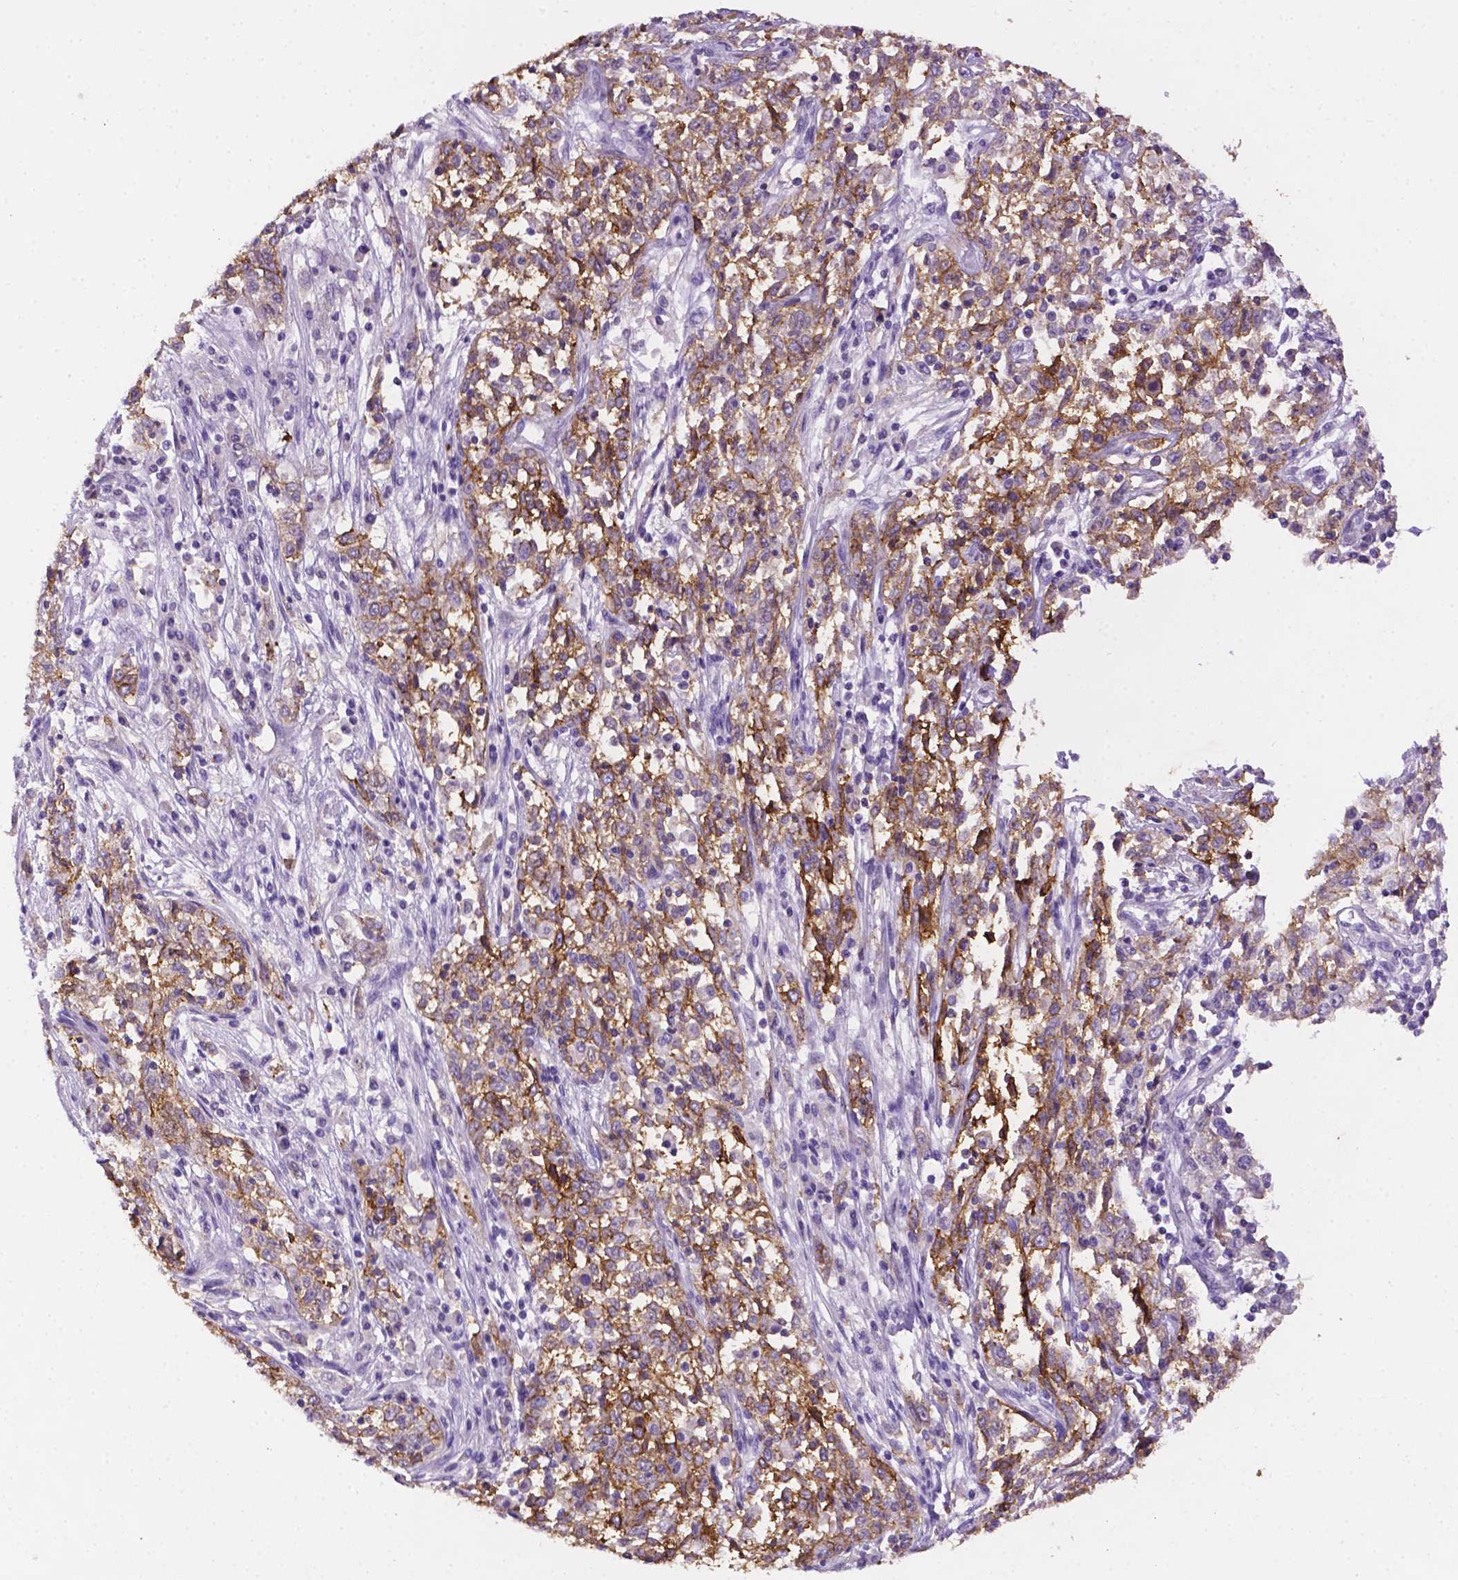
{"staining": {"intensity": "moderate", "quantity": ">75%", "location": "cytoplasmic/membranous"}, "tissue": "cervical cancer", "cell_type": "Tumor cells", "image_type": "cancer", "snomed": [{"axis": "morphology", "description": "Adenocarcinoma, NOS"}, {"axis": "topography", "description": "Cervix"}], "caption": "Immunohistochemistry (IHC) photomicrograph of neoplastic tissue: adenocarcinoma (cervical) stained using IHC exhibits medium levels of moderate protein expression localized specifically in the cytoplasmic/membranous of tumor cells, appearing as a cytoplasmic/membranous brown color.", "gene": "TACSTD2", "patient": {"sex": "female", "age": 40}}